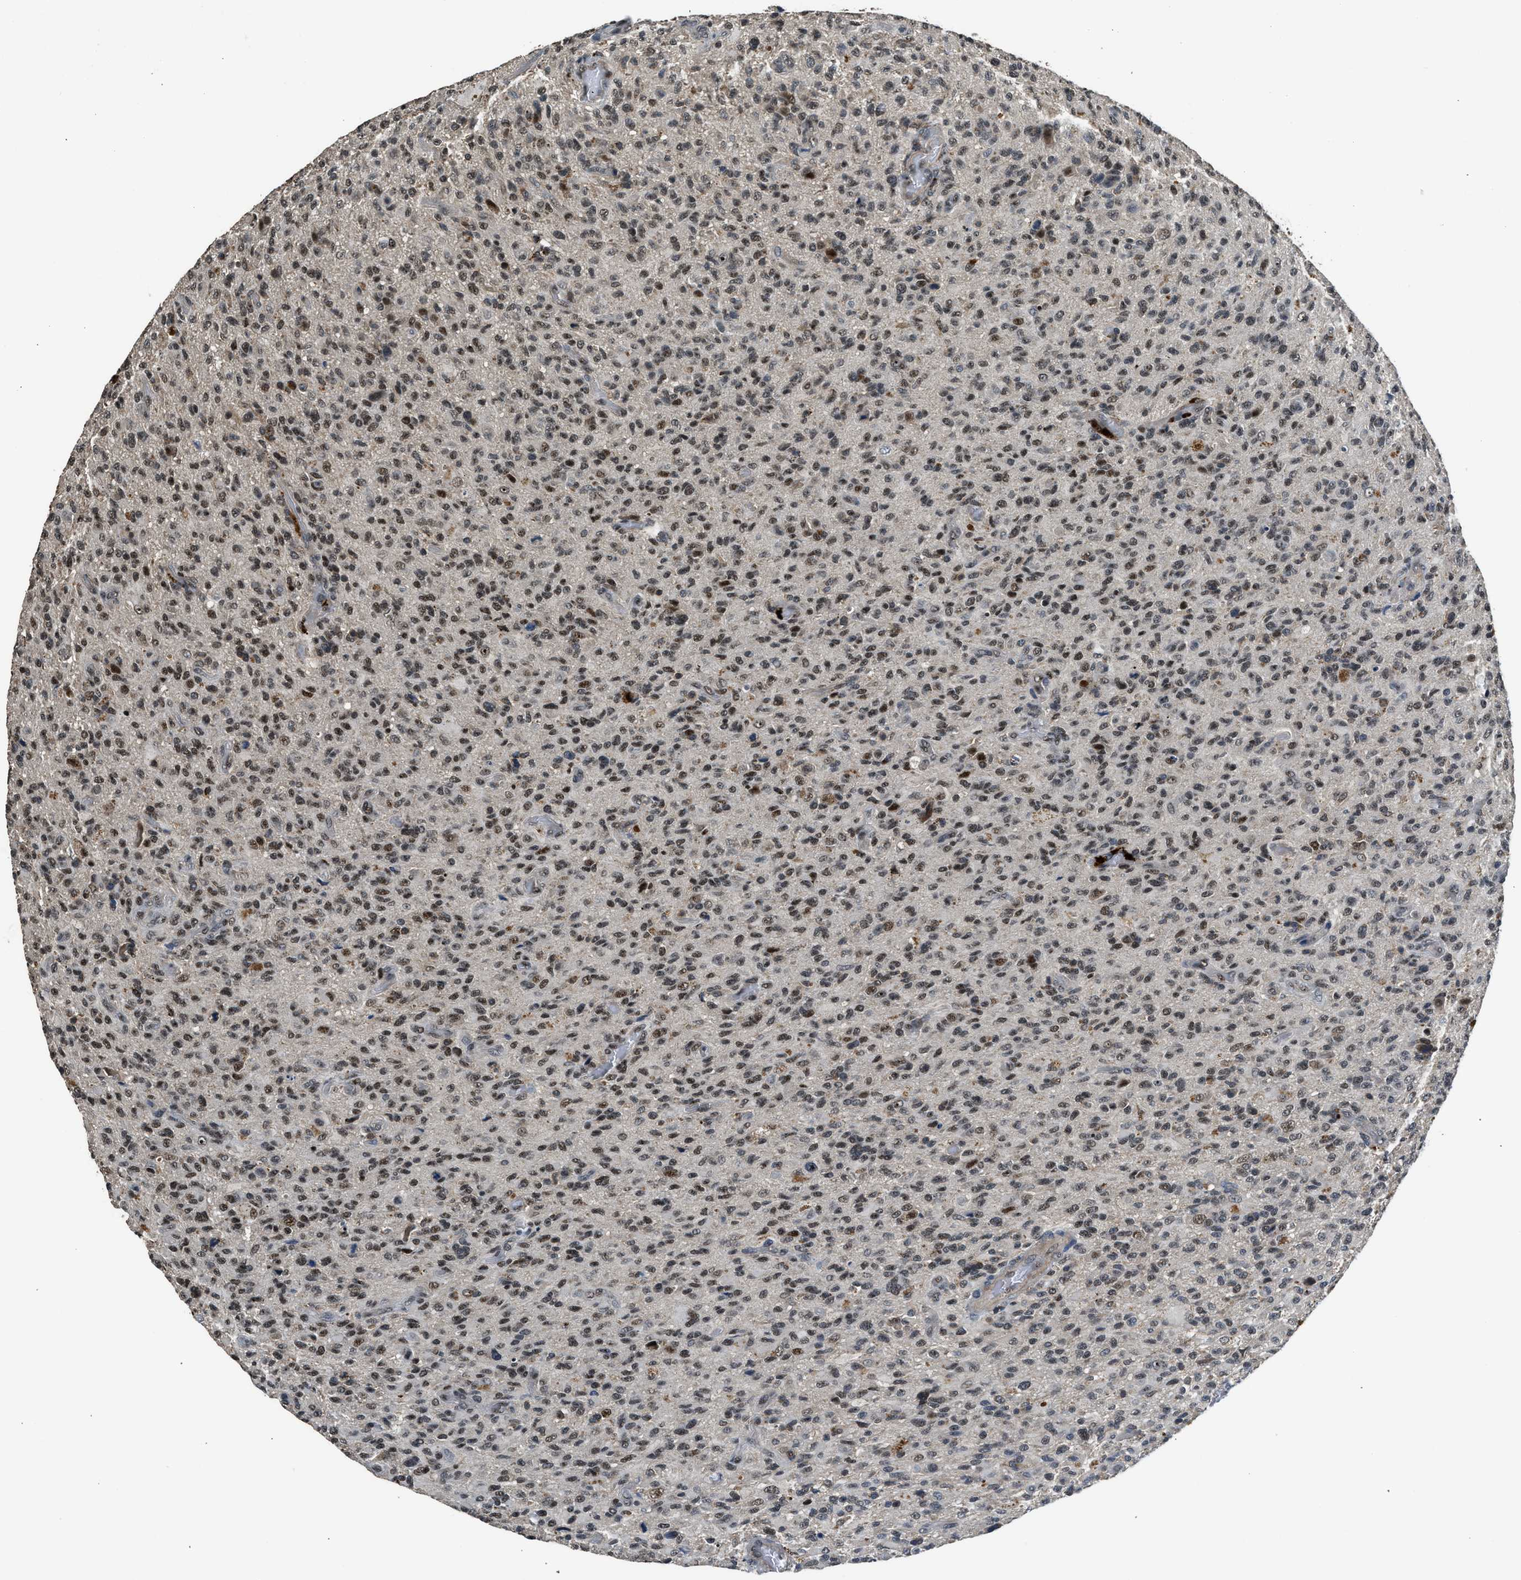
{"staining": {"intensity": "strong", "quantity": ">75%", "location": "nuclear"}, "tissue": "glioma", "cell_type": "Tumor cells", "image_type": "cancer", "snomed": [{"axis": "morphology", "description": "Glioma, malignant, High grade"}, {"axis": "topography", "description": "Brain"}], "caption": "Protein expression analysis of high-grade glioma (malignant) displays strong nuclear expression in approximately >75% of tumor cells.", "gene": "SLC15A4", "patient": {"sex": "male", "age": 71}}